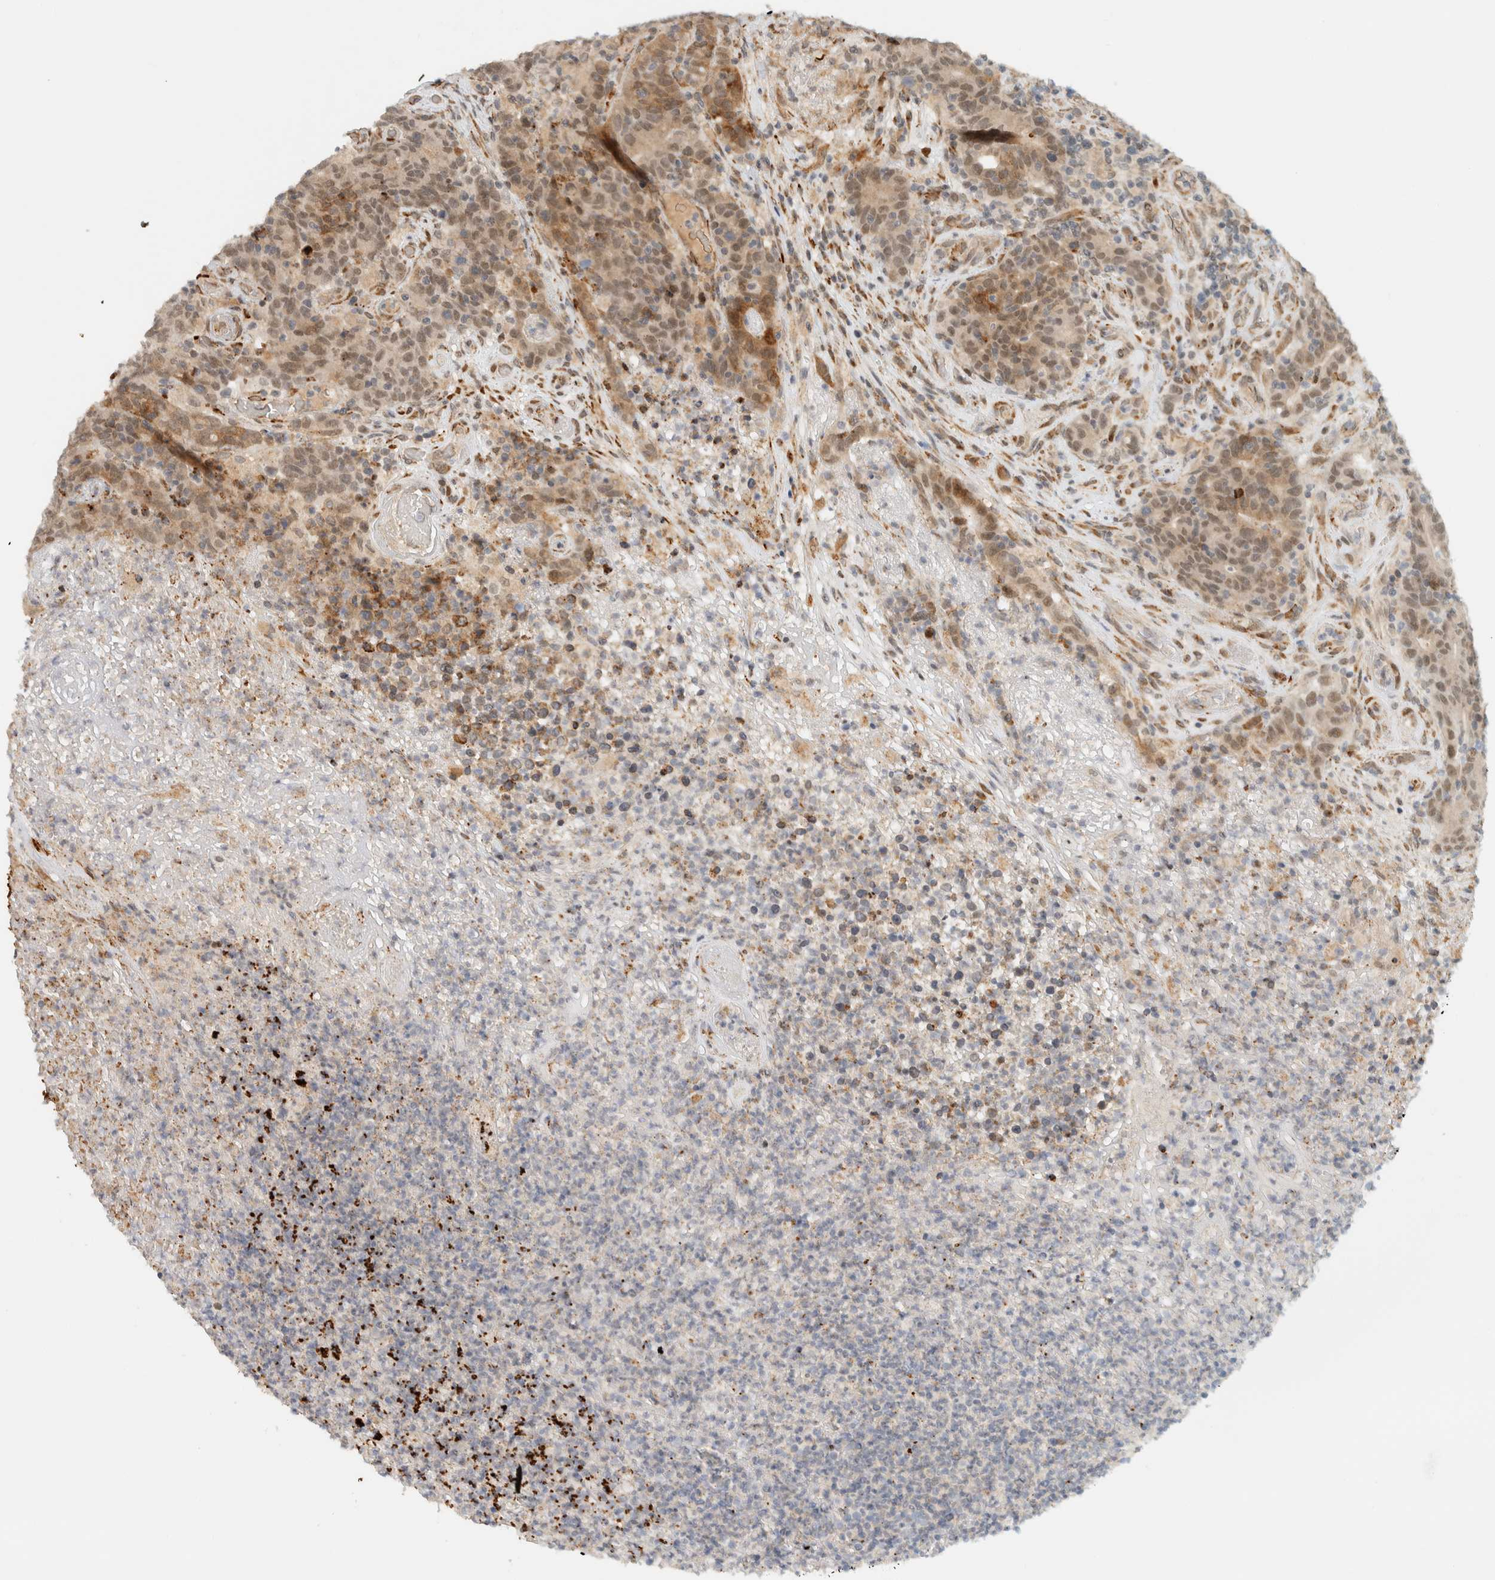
{"staining": {"intensity": "weak", "quantity": ">75%", "location": "cytoplasmic/membranous,nuclear"}, "tissue": "colorectal cancer", "cell_type": "Tumor cells", "image_type": "cancer", "snomed": [{"axis": "morphology", "description": "Normal tissue, NOS"}, {"axis": "morphology", "description": "Adenocarcinoma, NOS"}, {"axis": "topography", "description": "Colon"}], "caption": "Adenocarcinoma (colorectal) tissue displays weak cytoplasmic/membranous and nuclear staining in about >75% of tumor cells", "gene": "ITPRID1", "patient": {"sex": "female", "age": 75}}